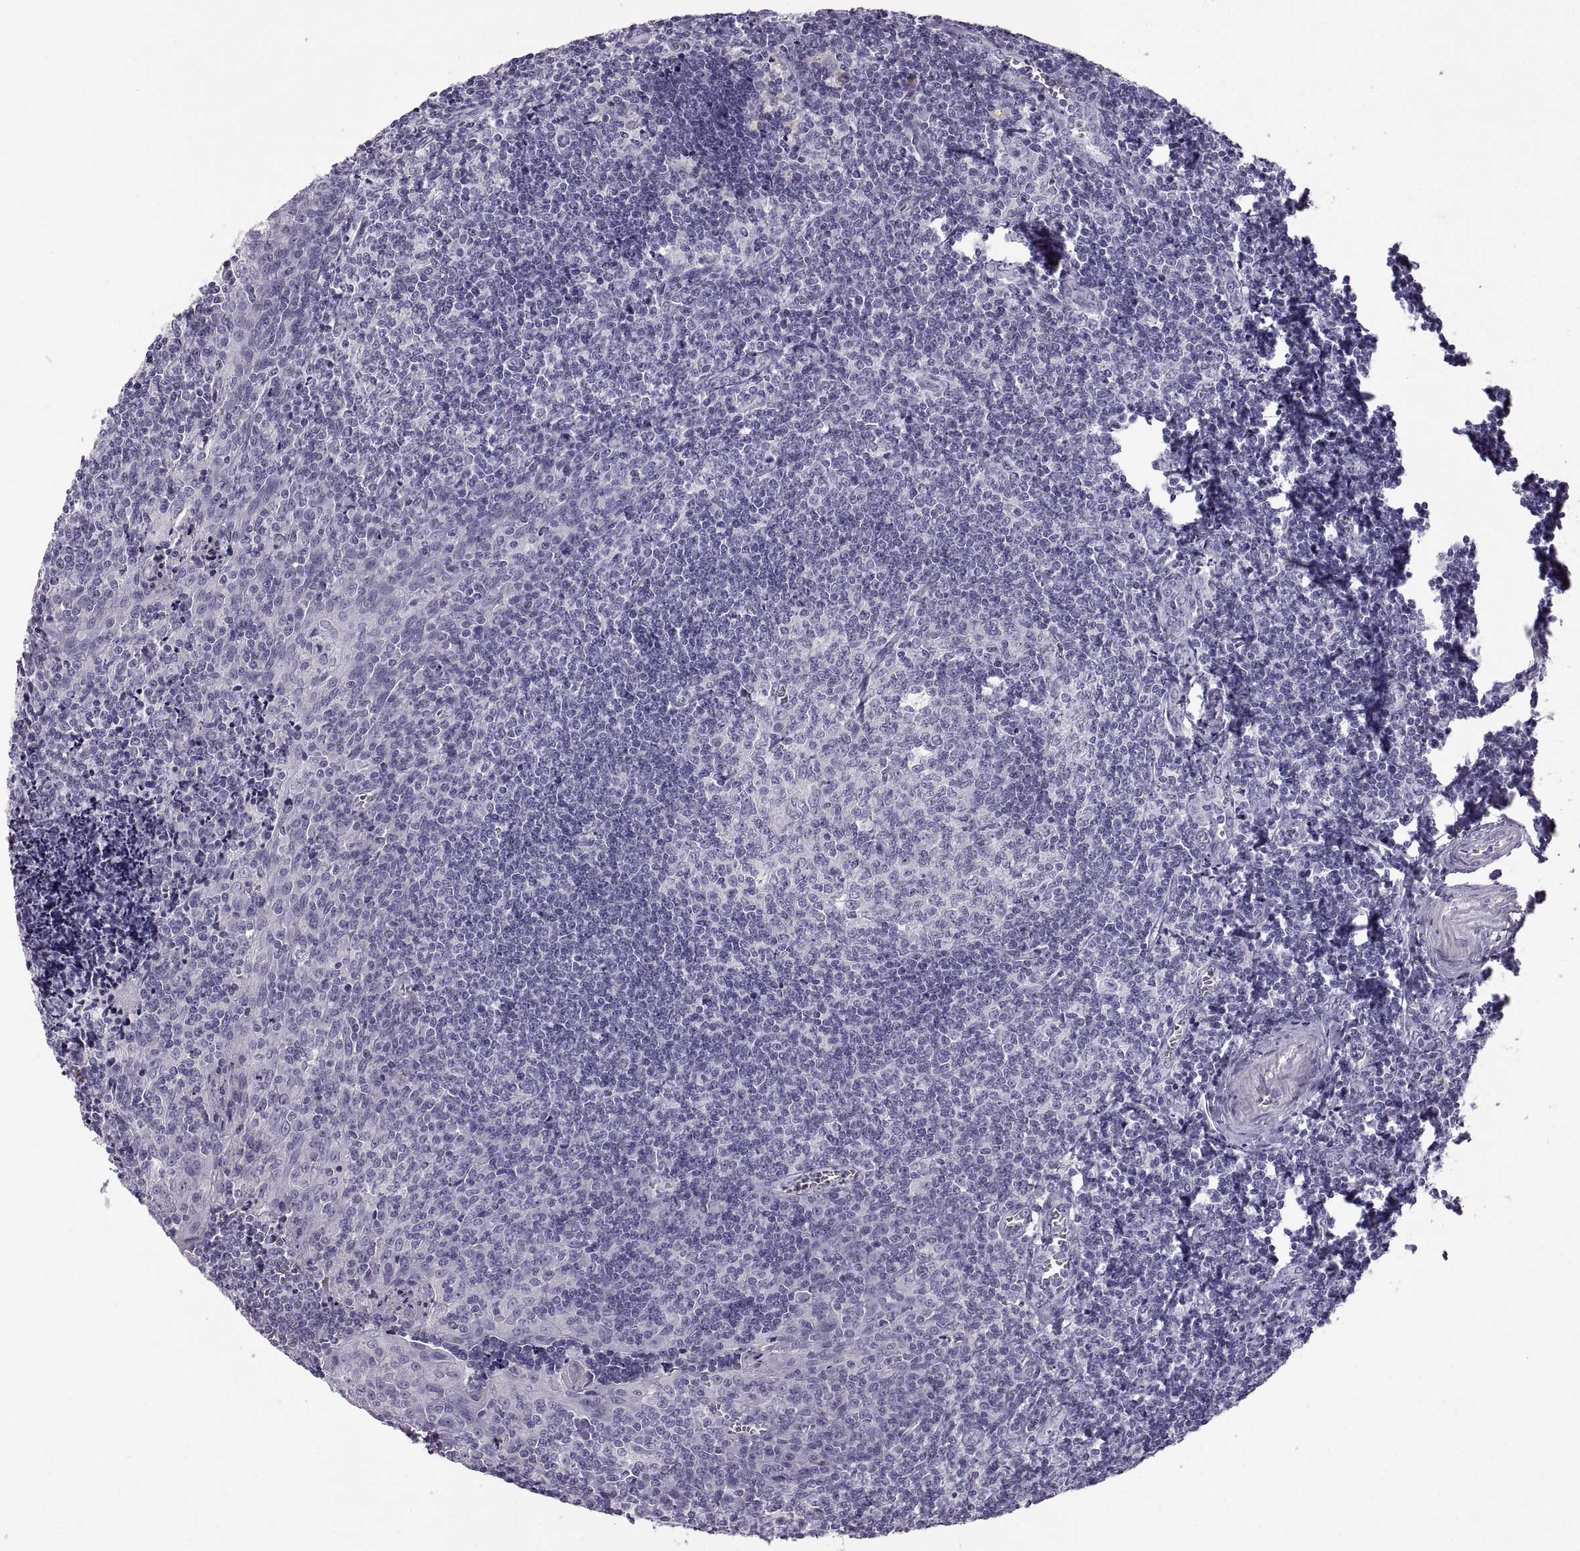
{"staining": {"intensity": "negative", "quantity": "none", "location": "none"}, "tissue": "tonsil", "cell_type": "Germinal center cells", "image_type": "normal", "snomed": [{"axis": "morphology", "description": "Normal tissue, NOS"}, {"axis": "morphology", "description": "Inflammation, NOS"}, {"axis": "topography", "description": "Tonsil"}], "caption": "This is an IHC histopathology image of normal human tonsil. There is no positivity in germinal center cells.", "gene": "WFDC8", "patient": {"sex": "female", "age": 31}}